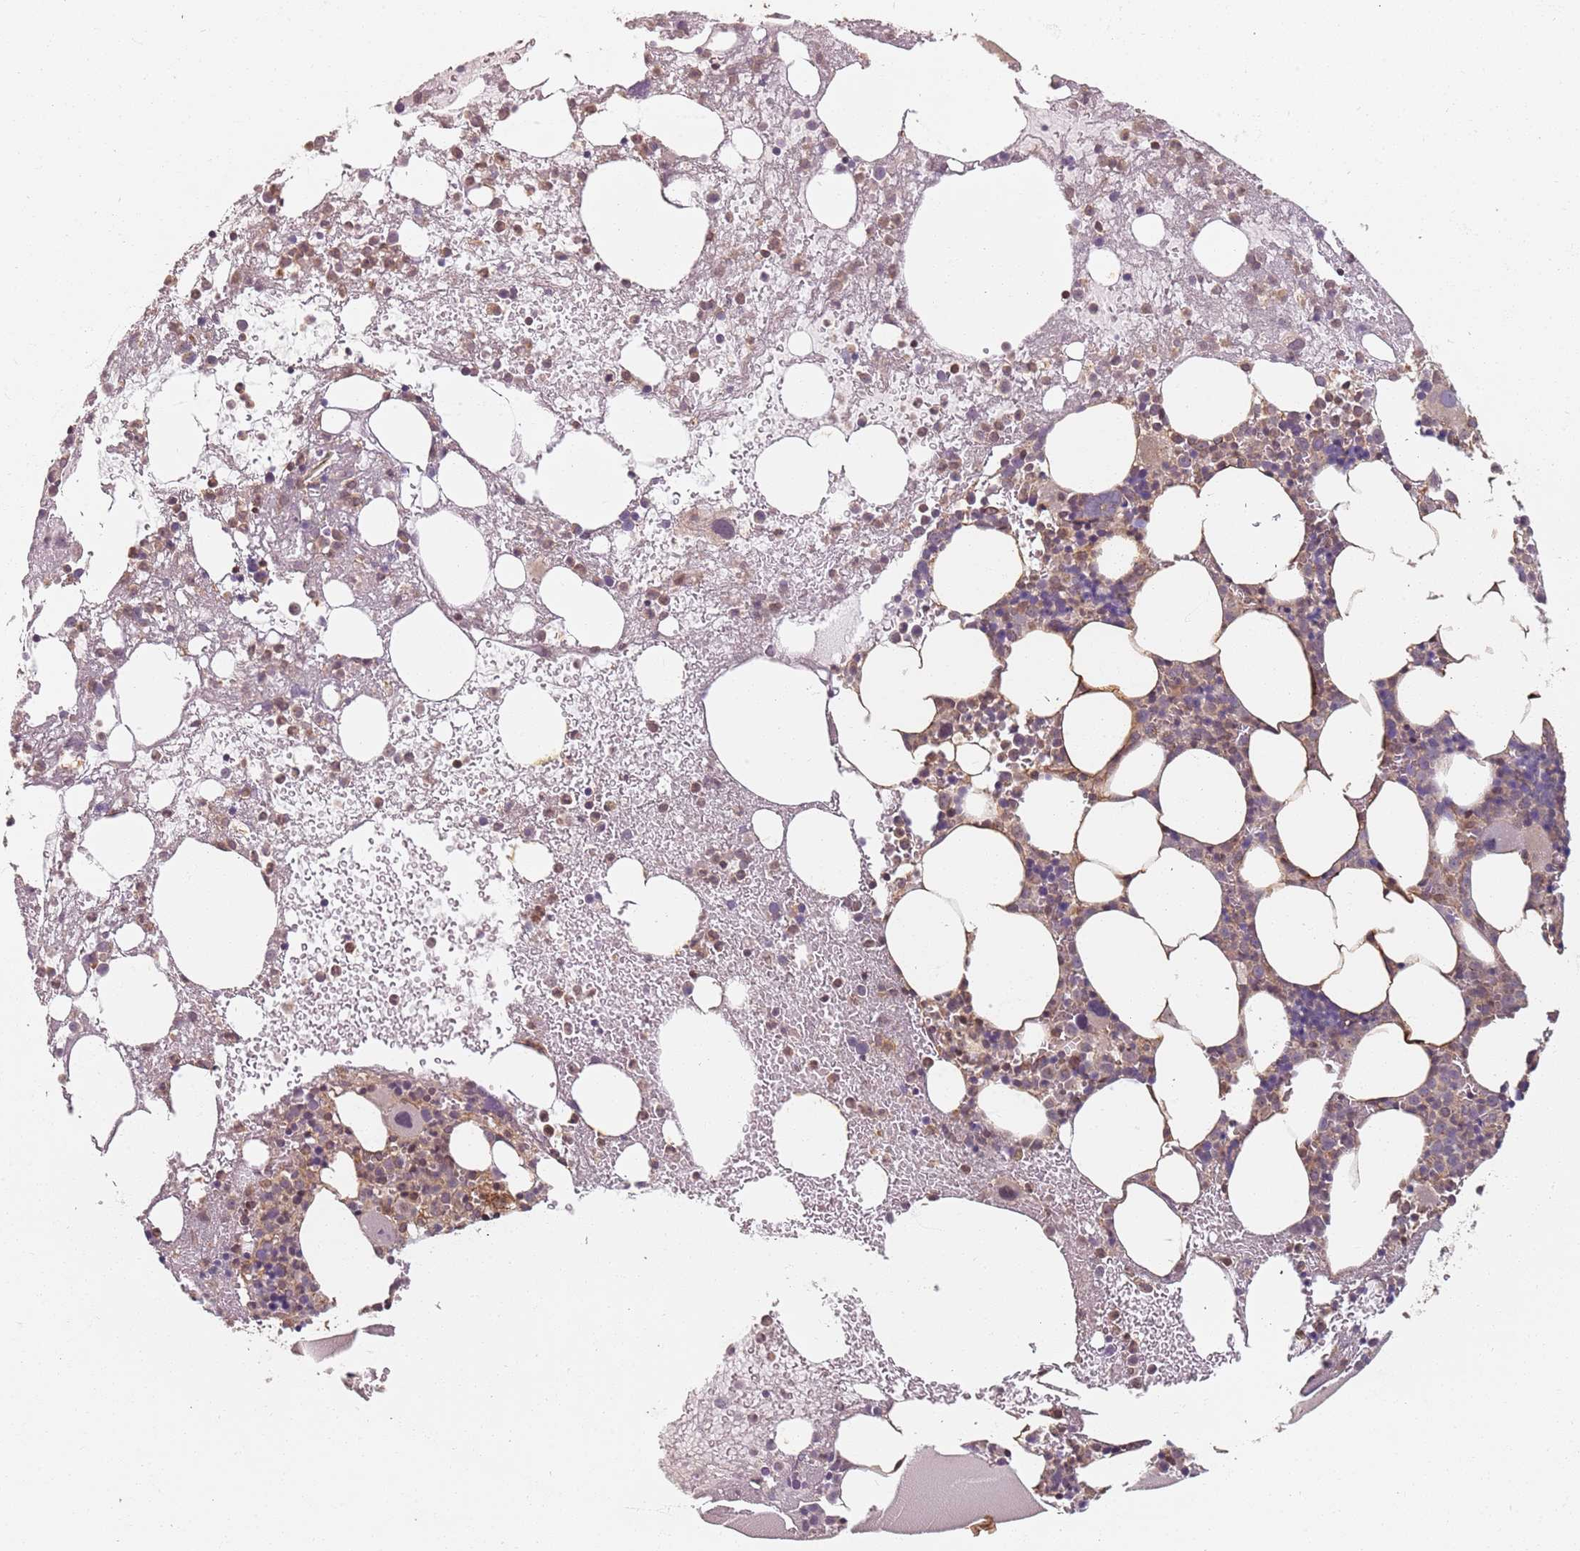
{"staining": {"intensity": "moderate", "quantity": "25%-75%", "location": "cytoplasmic/membranous"}, "tissue": "bone marrow", "cell_type": "Hematopoietic cells", "image_type": "normal", "snomed": [{"axis": "morphology", "description": "Normal tissue, NOS"}, {"axis": "topography", "description": "Bone marrow"}], "caption": "Immunohistochemical staining of benign bone marrow shows 25%-75% levels of moderate cytoplasmic/membranous protein expression in about 25%-75% of hematopoietic cells. (brown staining indicates protein expression, while blue staining denotes nuclei).", "gene": "SDCCAG8", "patient": {"sex": "male", "age": 61}}